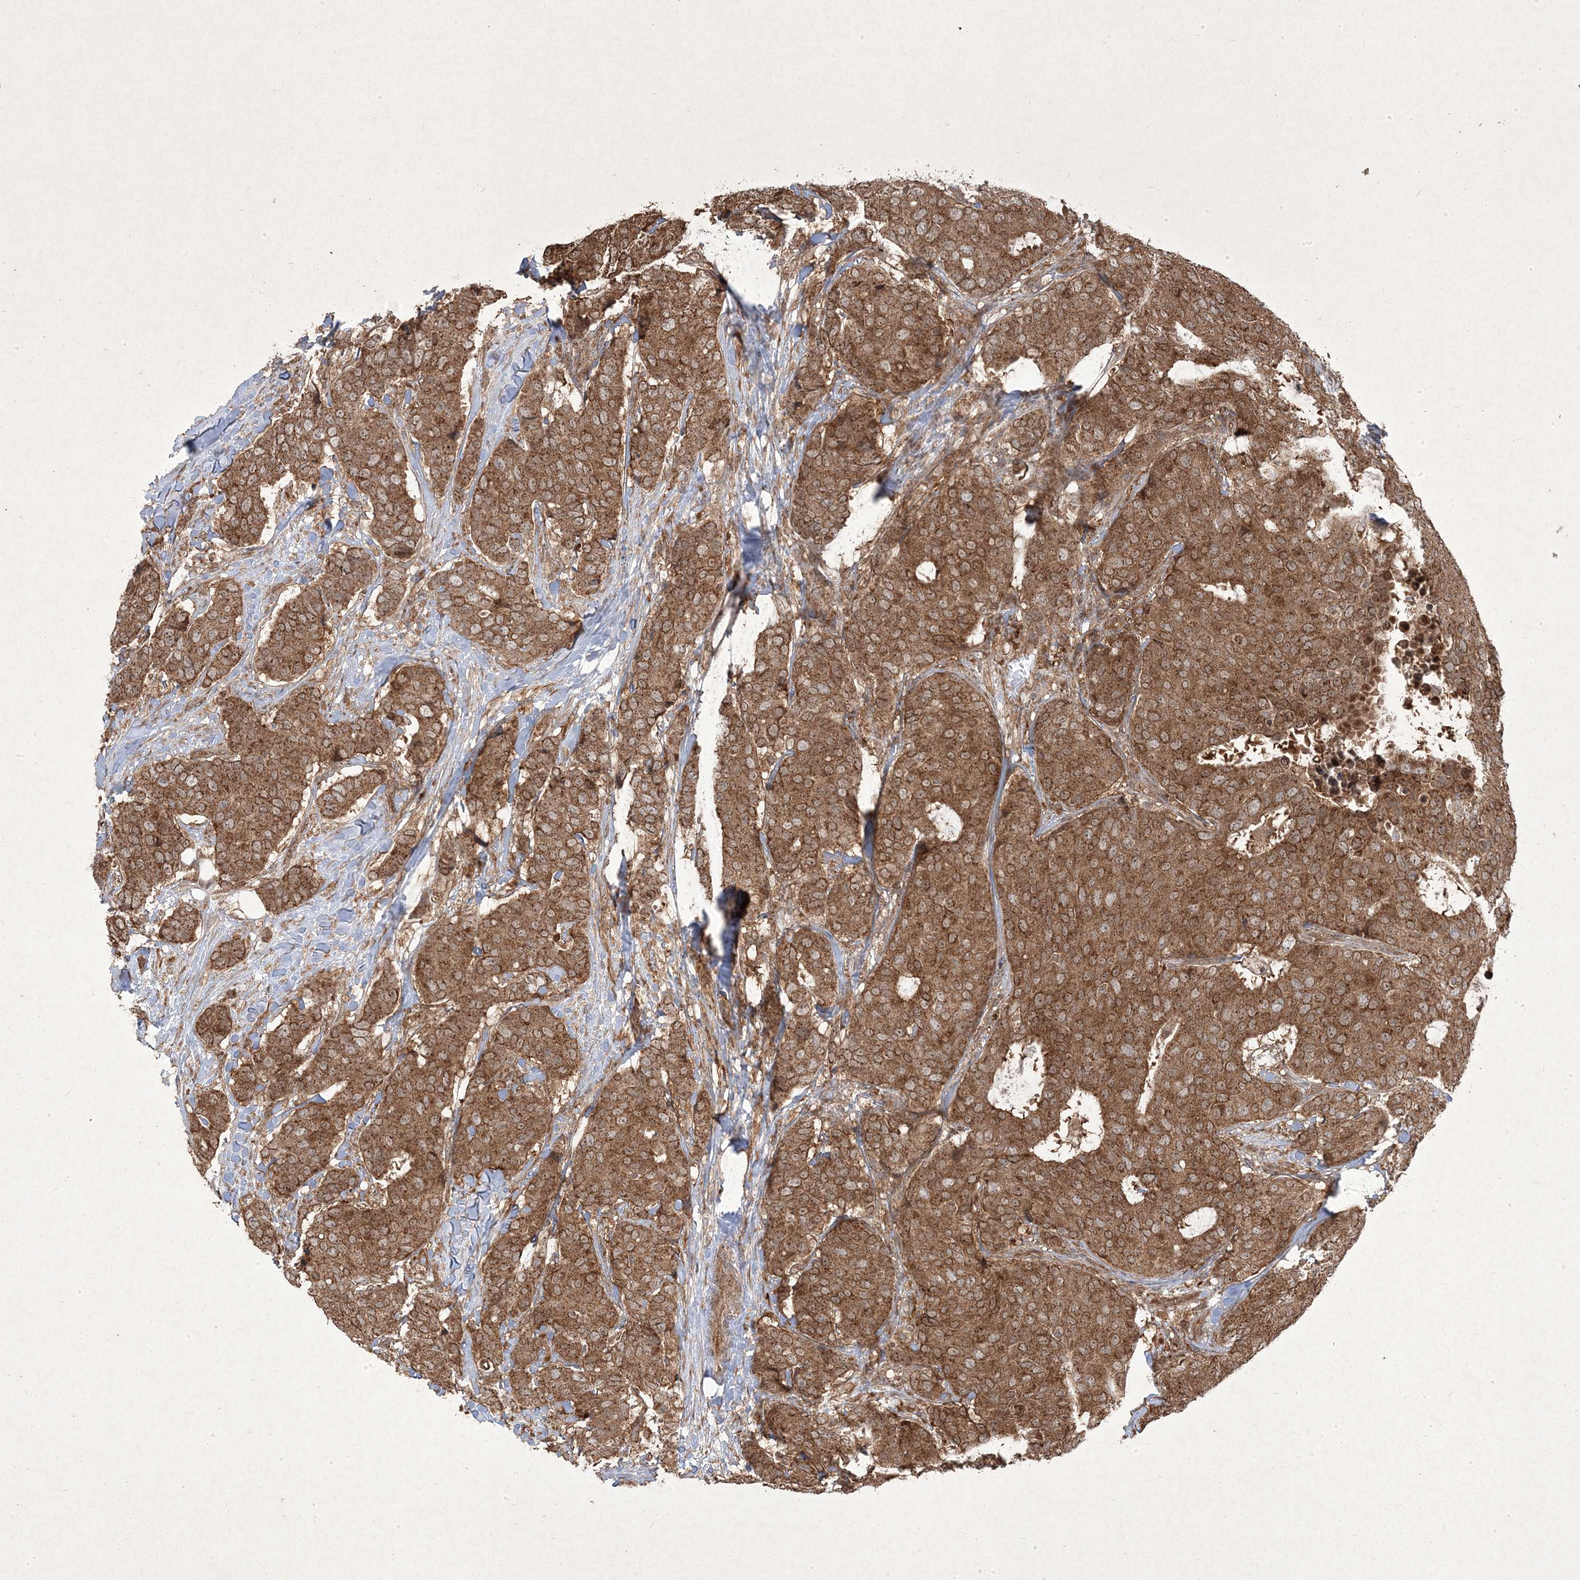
{"staining": {"intensity": "moderate", "quantity": ">75%", "location": "cytoplasmic/membranous,nuclear"}, "tissue": "breast cancer", "cell_type": "Tumor cells", "image_type": "cancer", "snomed": [{"axis": "morphology", "description": "Duct carcinoma"}, {"axis": "topography", "description": "Breast"}], "caption": "This is an image of immunohistochemistry (IHC) staining of breast cancer, which shows moderate expression in the cytoplasmic/membranous and nuclear of tumor cells.", "gene": "PLEKHM2", "patient": {"sex": "female", "age": 75}}